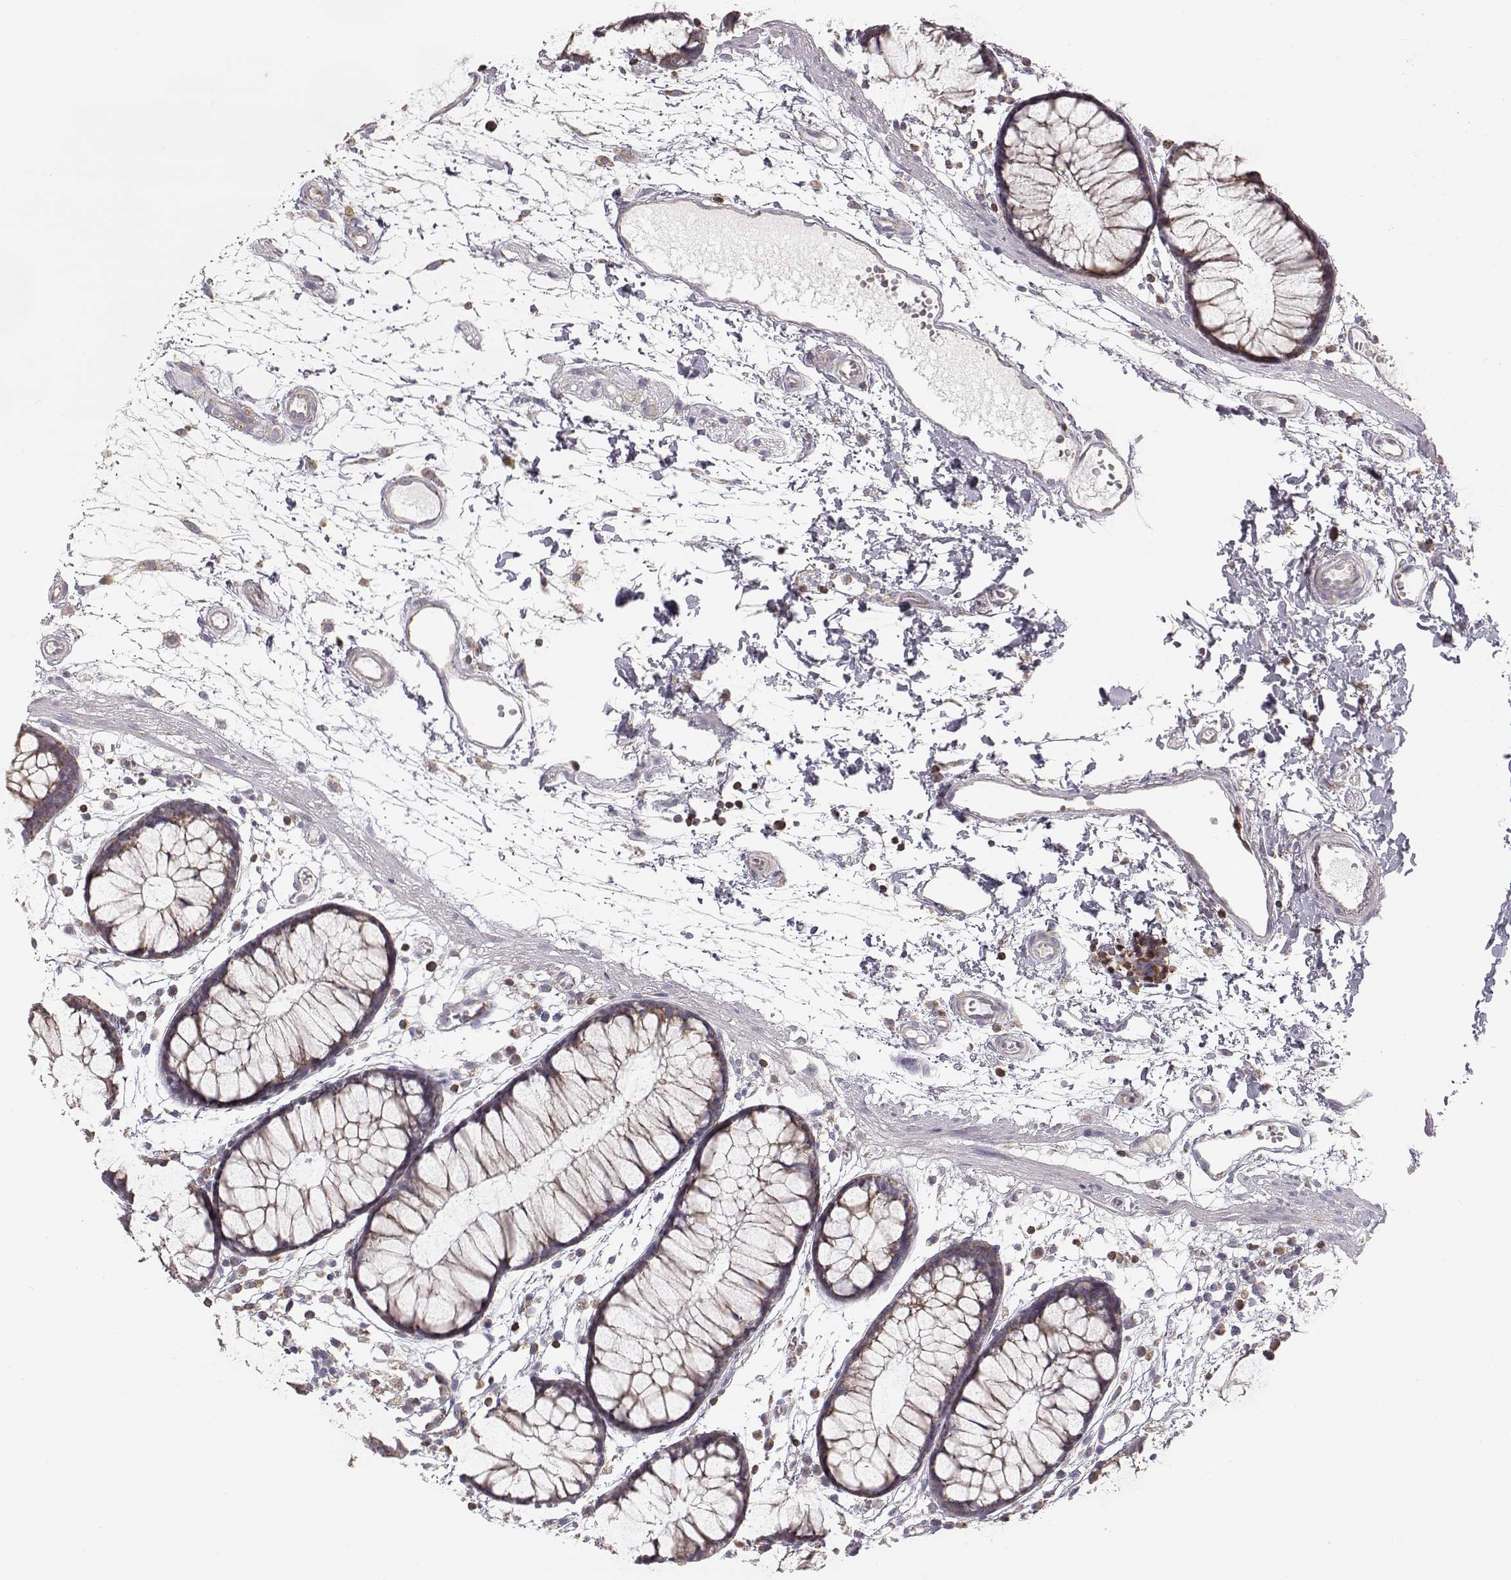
{"staining": {"intensity": "negative", "quantity": "none", "location": "none"}, "tissue": "colon", "cell_type": "Endothelial cells", "image_type": "normal", "snomed": [{"axis": "morphology", "description": "Normal tissue, NOS"}, {"axis": "morphology", "description": "Adenocarcinoma, NOS"}, {"axis": "topography", "description": "Colon"}], "caption": "Immunohistochemistry (IHC) of benign colon shows no positivity in endothelial cells.", "gene": "GRAP2", "patient": {"sex": "male", "age": 65}}